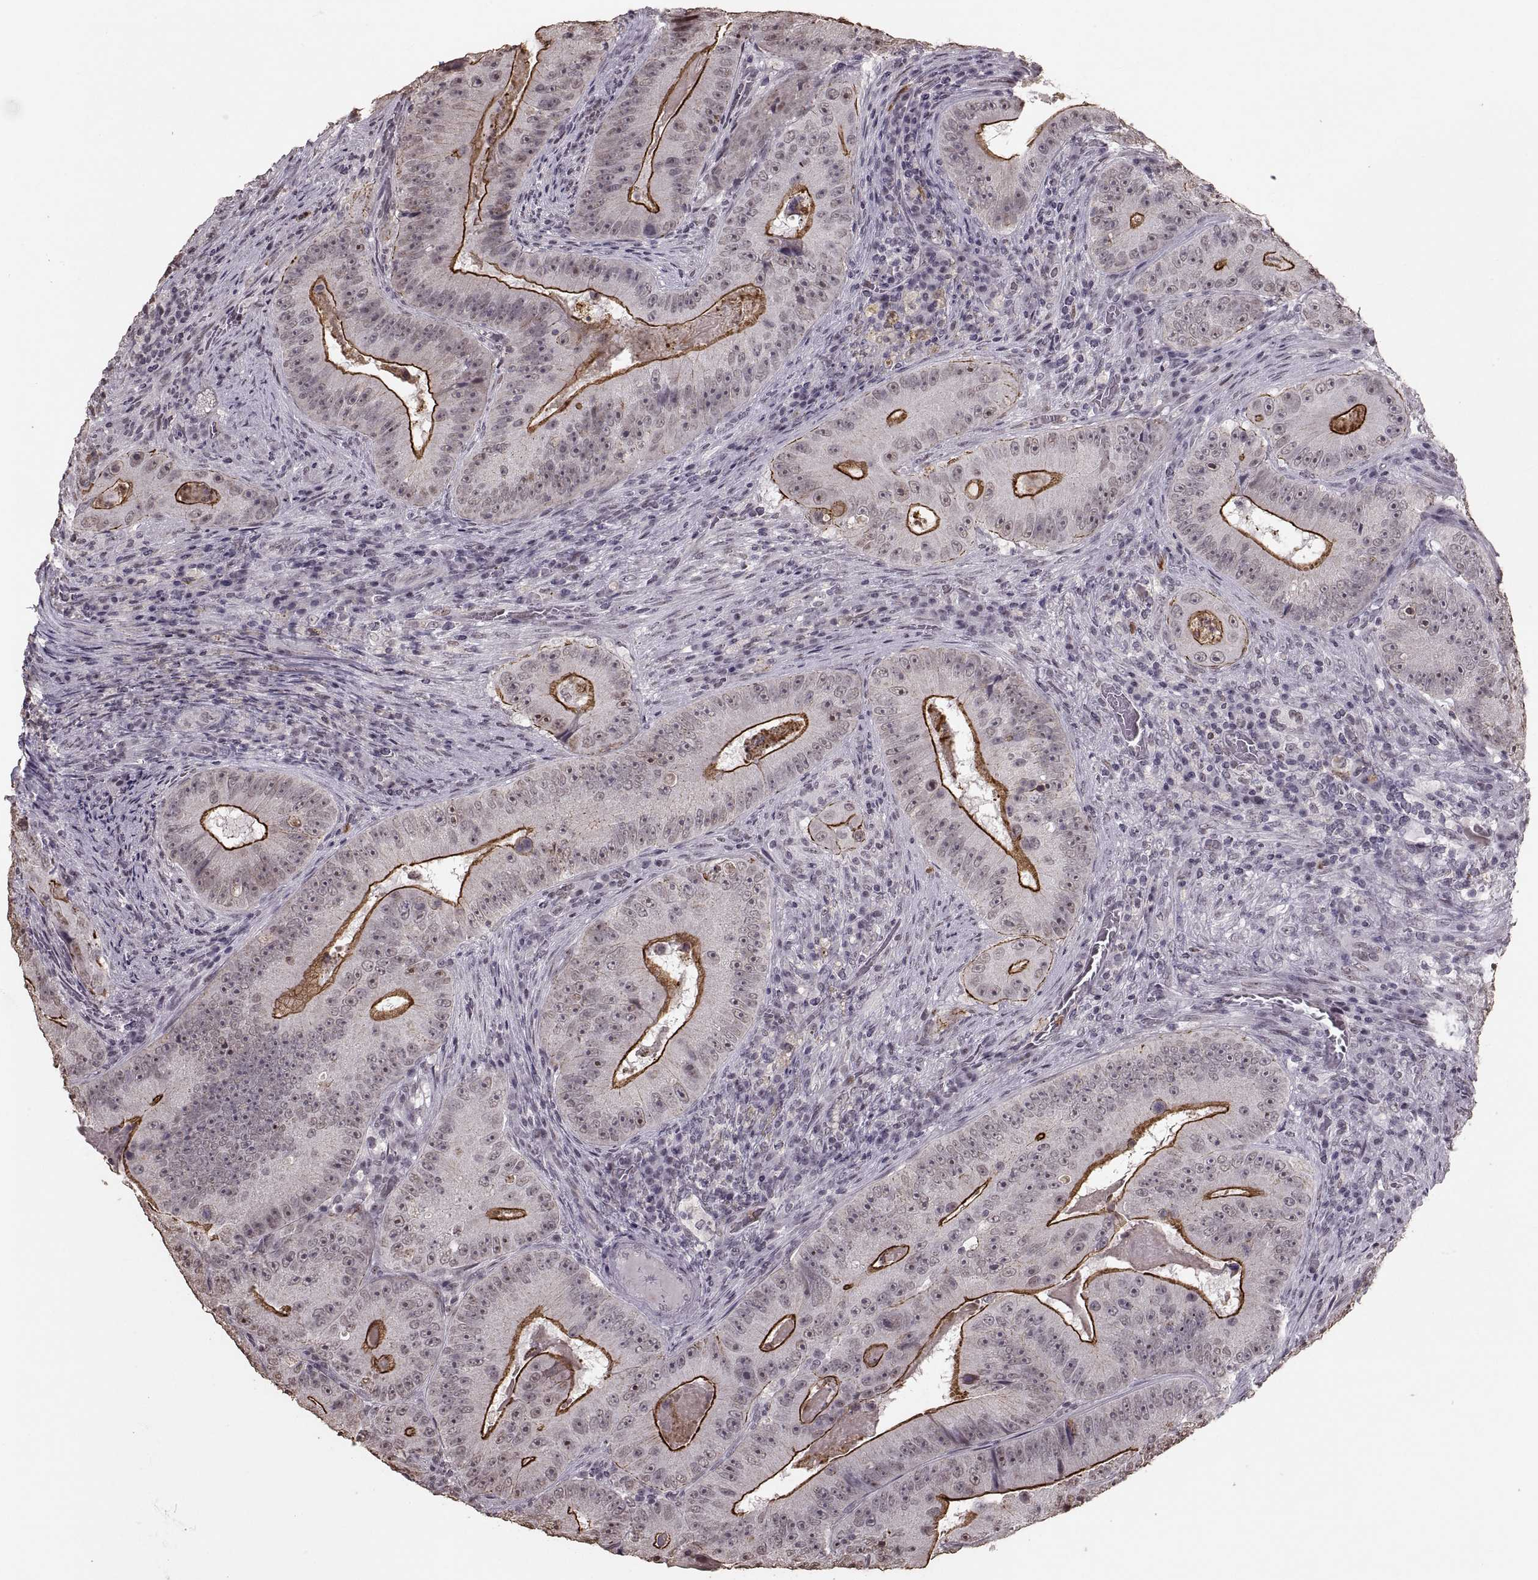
{"staining": {"intensity": "strong", "quantity": ">75%", "location": "cytoplasmic/membranous"}, "tissue": "colorectal cancer", "cell_type": "Tumor cells", "image_type": "cancer", "snomed": [{"axis": "morphology", "description": "Adenocarcinoma, NOS"}, {"axis": "topography", "description": "Colon"}], "caption": "Immunohistochemistry (DAB) staining of human colorectal cancer demonstrates strong cytoplasmic/membranous protein staining in approximately >75% of tumor cells.", "gene": "PALS1", "patient": {"sex": "female", "age": 86}}